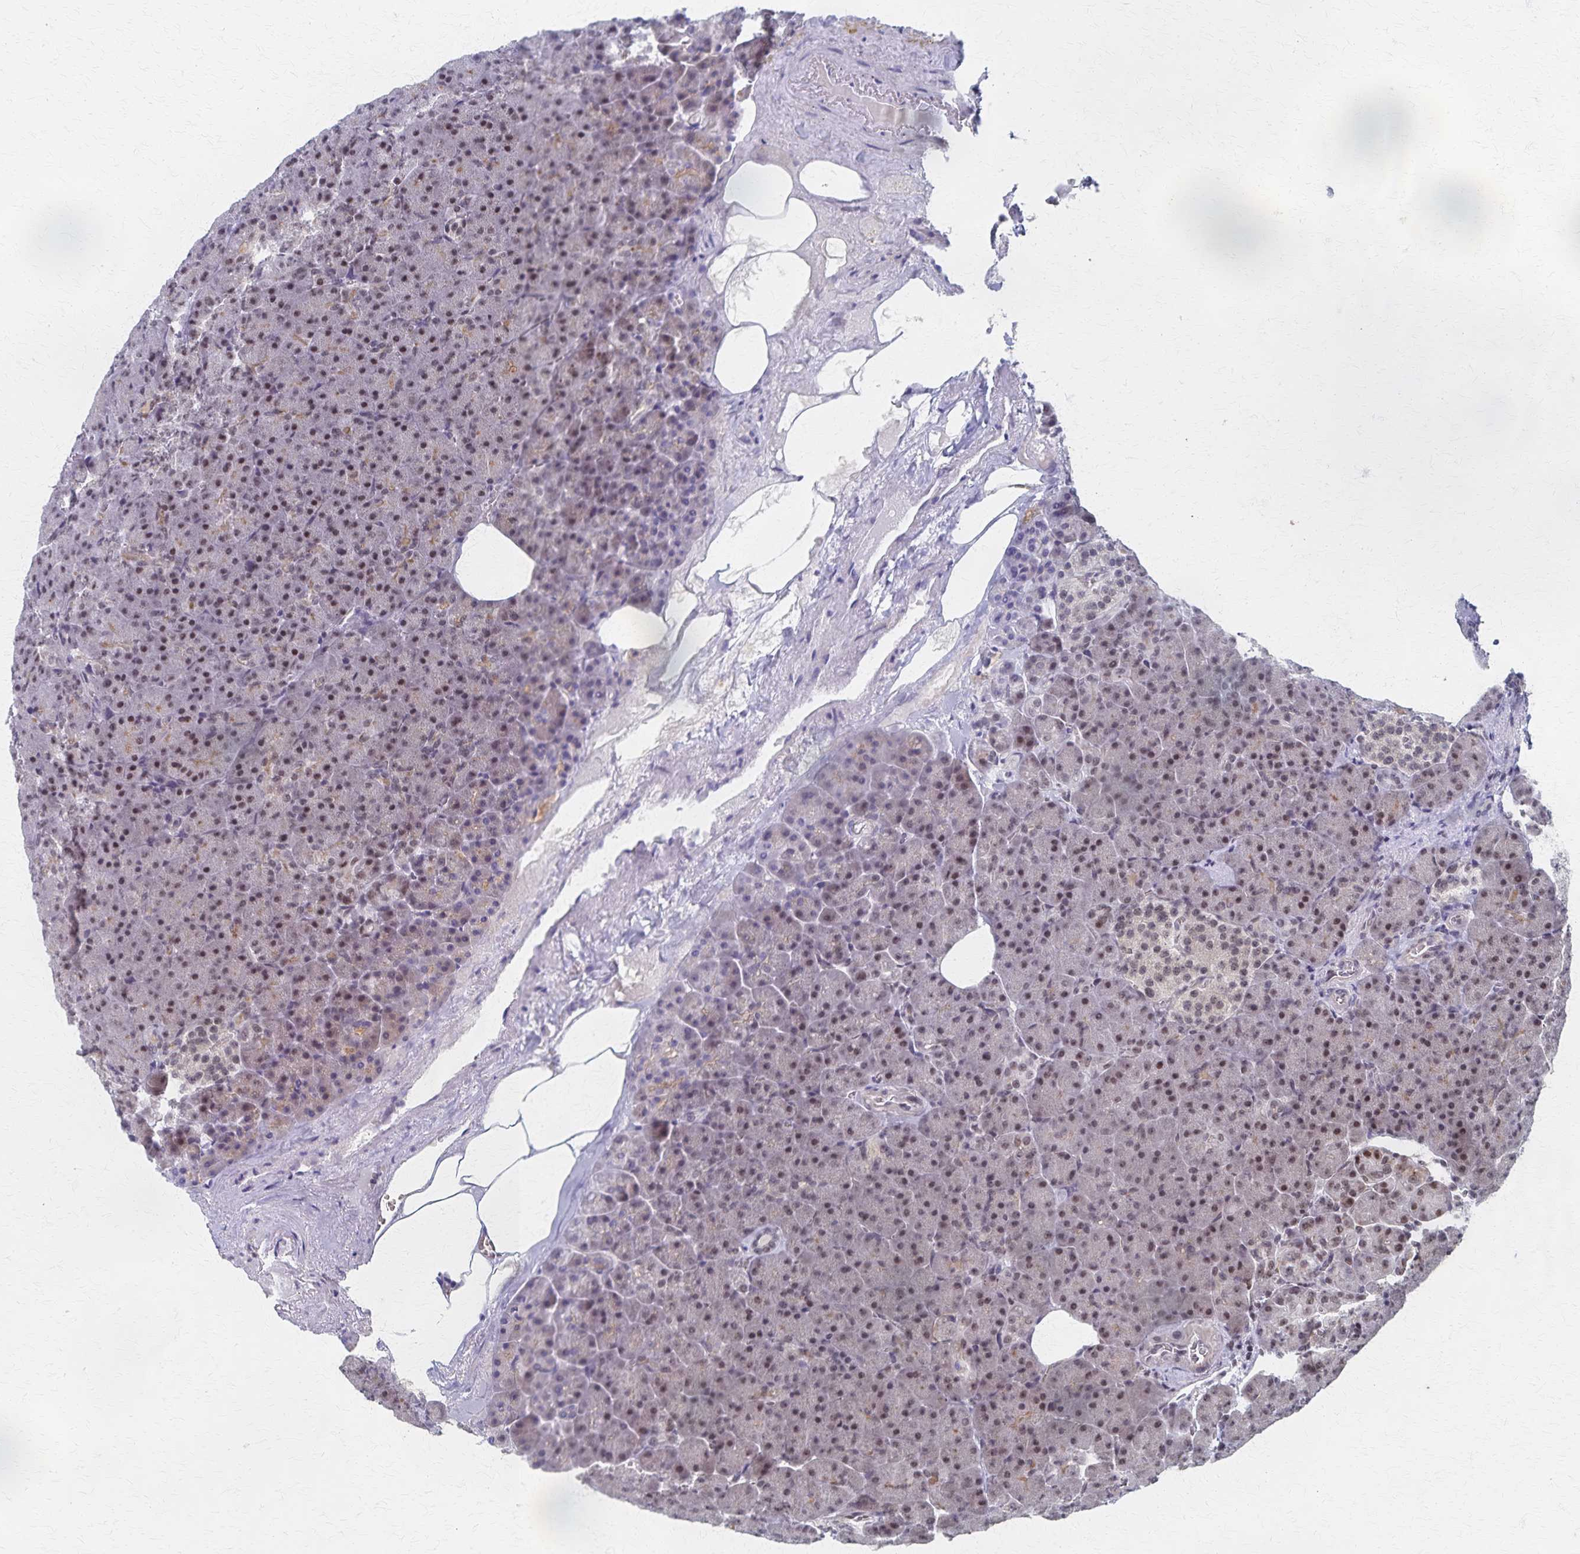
{"staining": {"intensity": "weak", "quantity": "25%-75%", "location": "nuclear"}, "tissue": "pancreas", "cell_type": "Exocrine glandular cells", "image_type": "normal", "snomed": [{"axis": "morphology", "description": "Normal tissue, NOS"}, {"axis": "topography", "description": "Pancreas"}], "caption": "A high-resolution histopathology image shows immunohistochemistry staining of normal pancreas, which displays weak nuclear staining in about 25%-75% of exocrine glandular cells. The protein of interest is stained brown, and the nuclei are stained in blue (DAB IHC with brightfield microscopy, high magnification).", "gene": "GTF2B", "patient": {"sex": "female", "age": 74}}